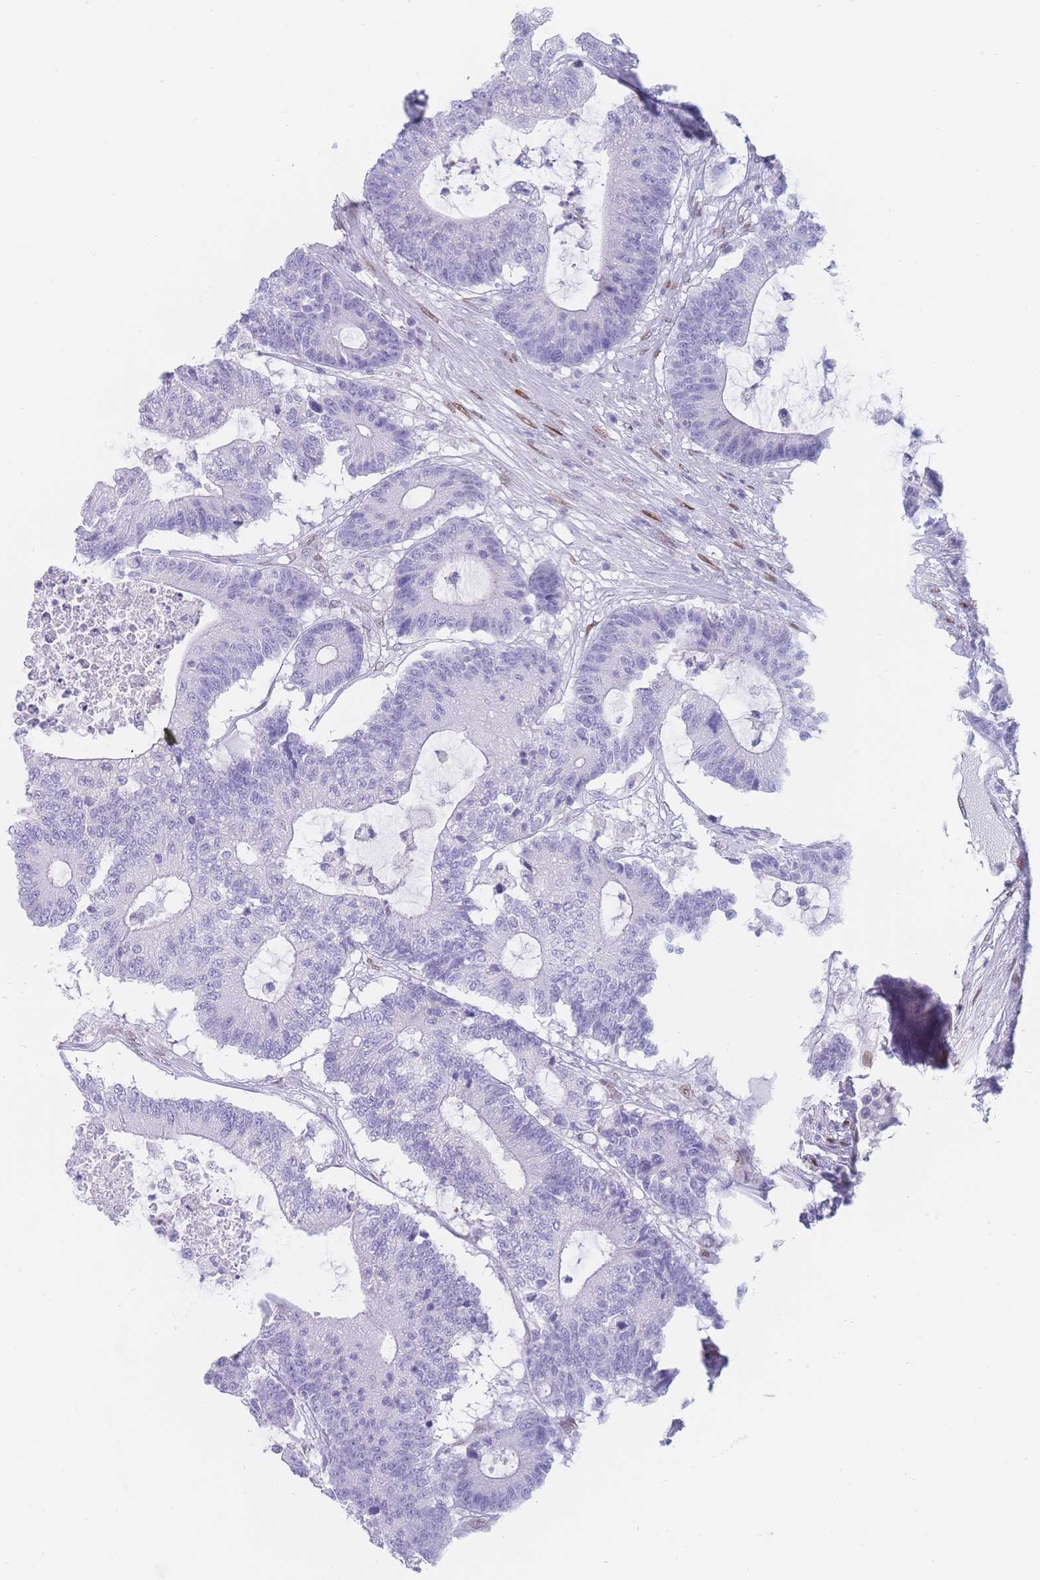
{"staining": {"intensity": "negative", "quantity": "none", "location": "none"}, "tissue": "colorectal cancer", "cell_type": "Tumor cells", "image_type": "cancer", "snomed": [{"axis": "morphology", "description": "Adenocarcinoma, NOS"}, {"axis": "topography", "description": "Colon"}], "caption": "There is no significant positivity in tumor cells of colorectal adenocarcinoma. (DAB immunohistochemistry (IHC), high magnification).", "gene": "PSMB5", "patient": {"sex": "female", "age": 84}}